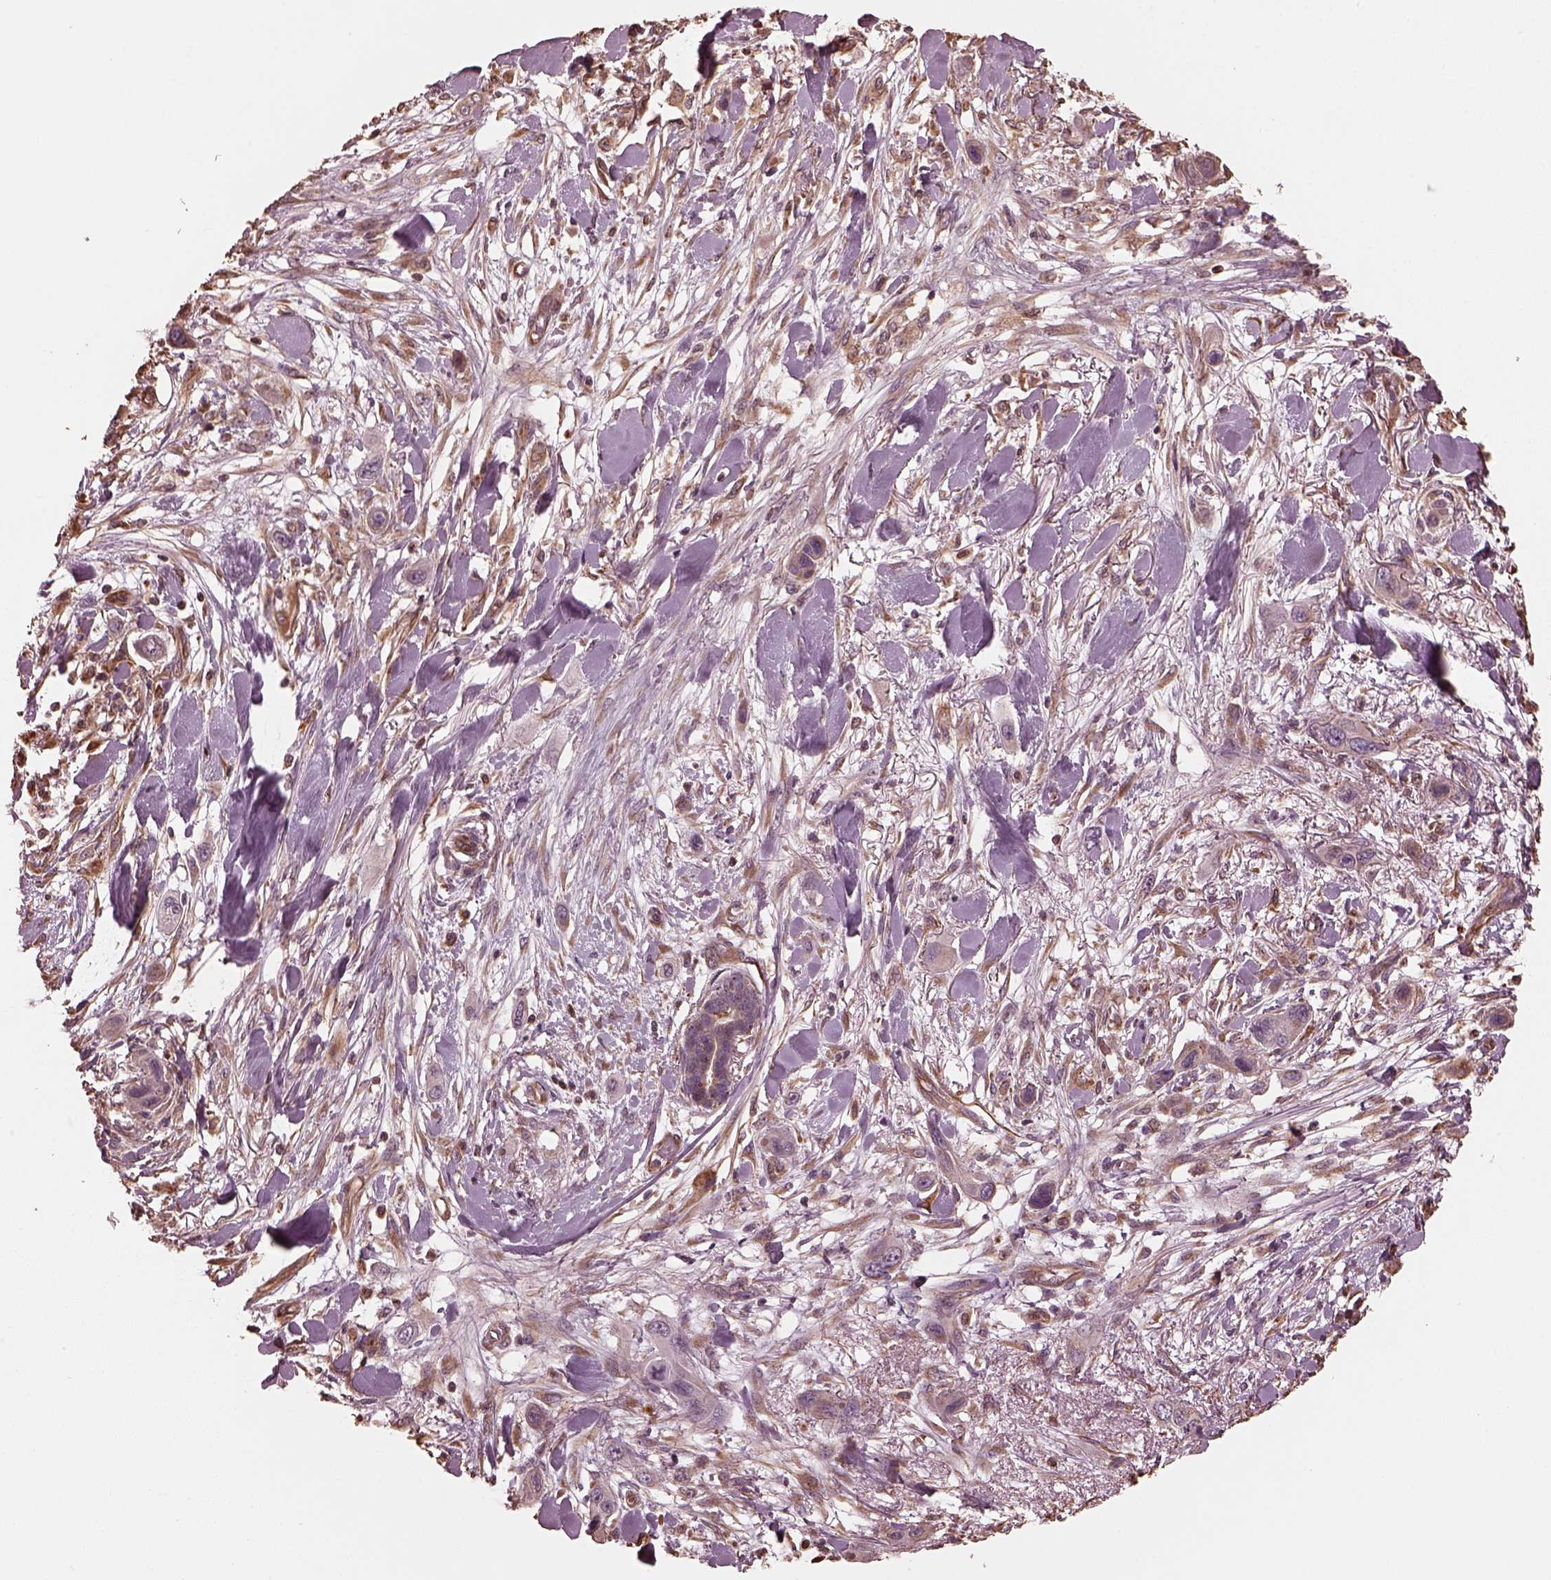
{"staining": {"intensity": "negative", "quantity": "none", "location": "none"}, "tissue": "skin cancer", "cell_type": "Tumor cells", "image_type": "cancer", "snomed": [{"axis": "morphology", "description": "Squamous cell carcinoma, NOS"}, {"axis": "topography", "description": "Skin"}], "caption": "Immunohistochemical staining of human squamous cell carcinoma (skin) displays no significant staining in tumor cells.", "gene": "GTPBP1", "patient": {"sex": "male", "age": 79}}